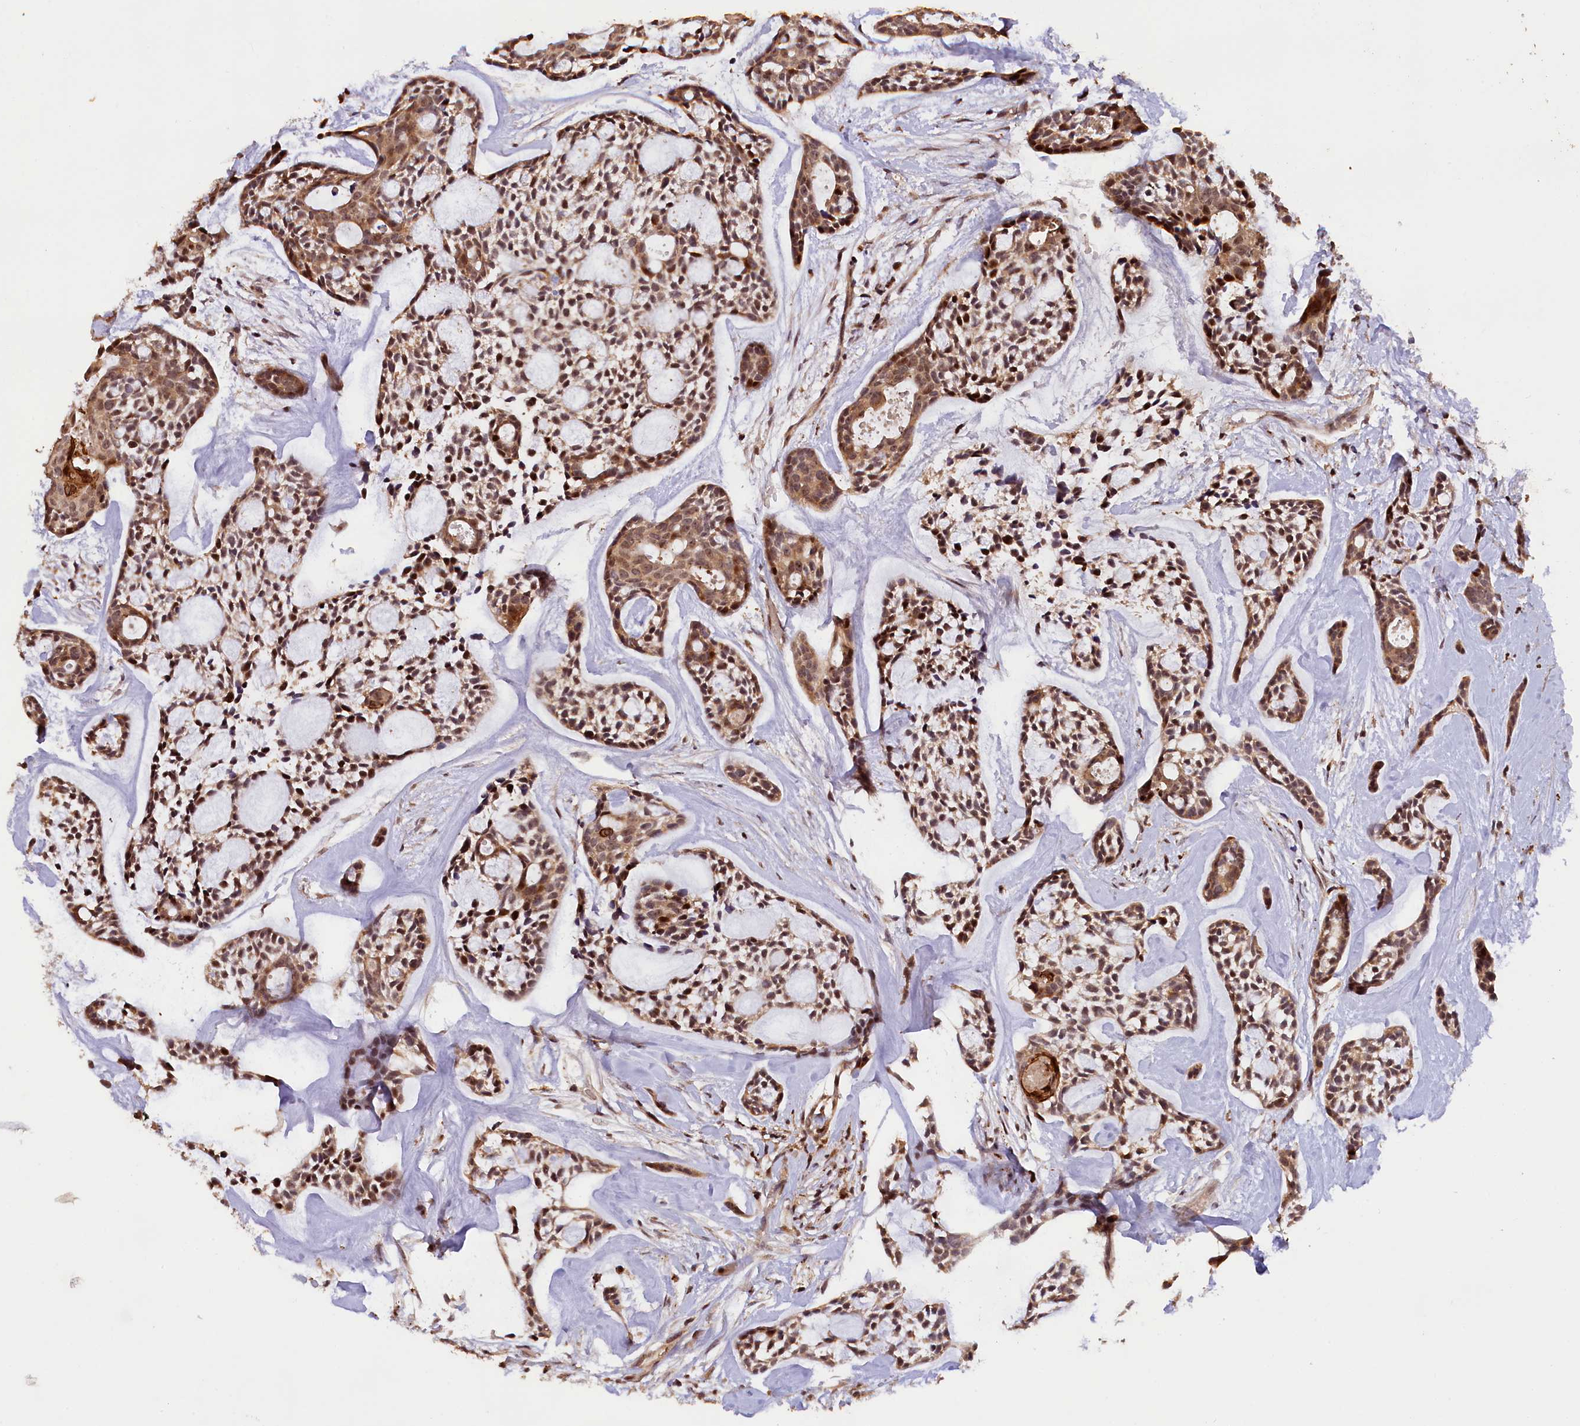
{"staining": {"intensity": "moderate", "quantity": ">75%", "location": "cytoplasmic/membranous,nuclear"}, "tissue": "head and neck cancer", "cell_type": "Tumor cells", "image_type": "cancer", "snomed": [{"axis": "morphology", "description": "Adenocarcinoma, NOS"}, {"axis": "topography", "description": "Subcutis"}, {"axis": "topography", "description": "Head-Neck"}], "caption": "High-magnification brightfield microscopy of head and neck adenocarcinoma stained with DAB (3,3'-diaminobenzidine) (brown) and counterstained with hematoxylin (blue). tumor cells exhibit moderate cytoplasmic/membranous and nuclear staining is present in approximately>75% of cells.", "gene": "PHAF1", "patient": {"sex": "female", "age": 73}}